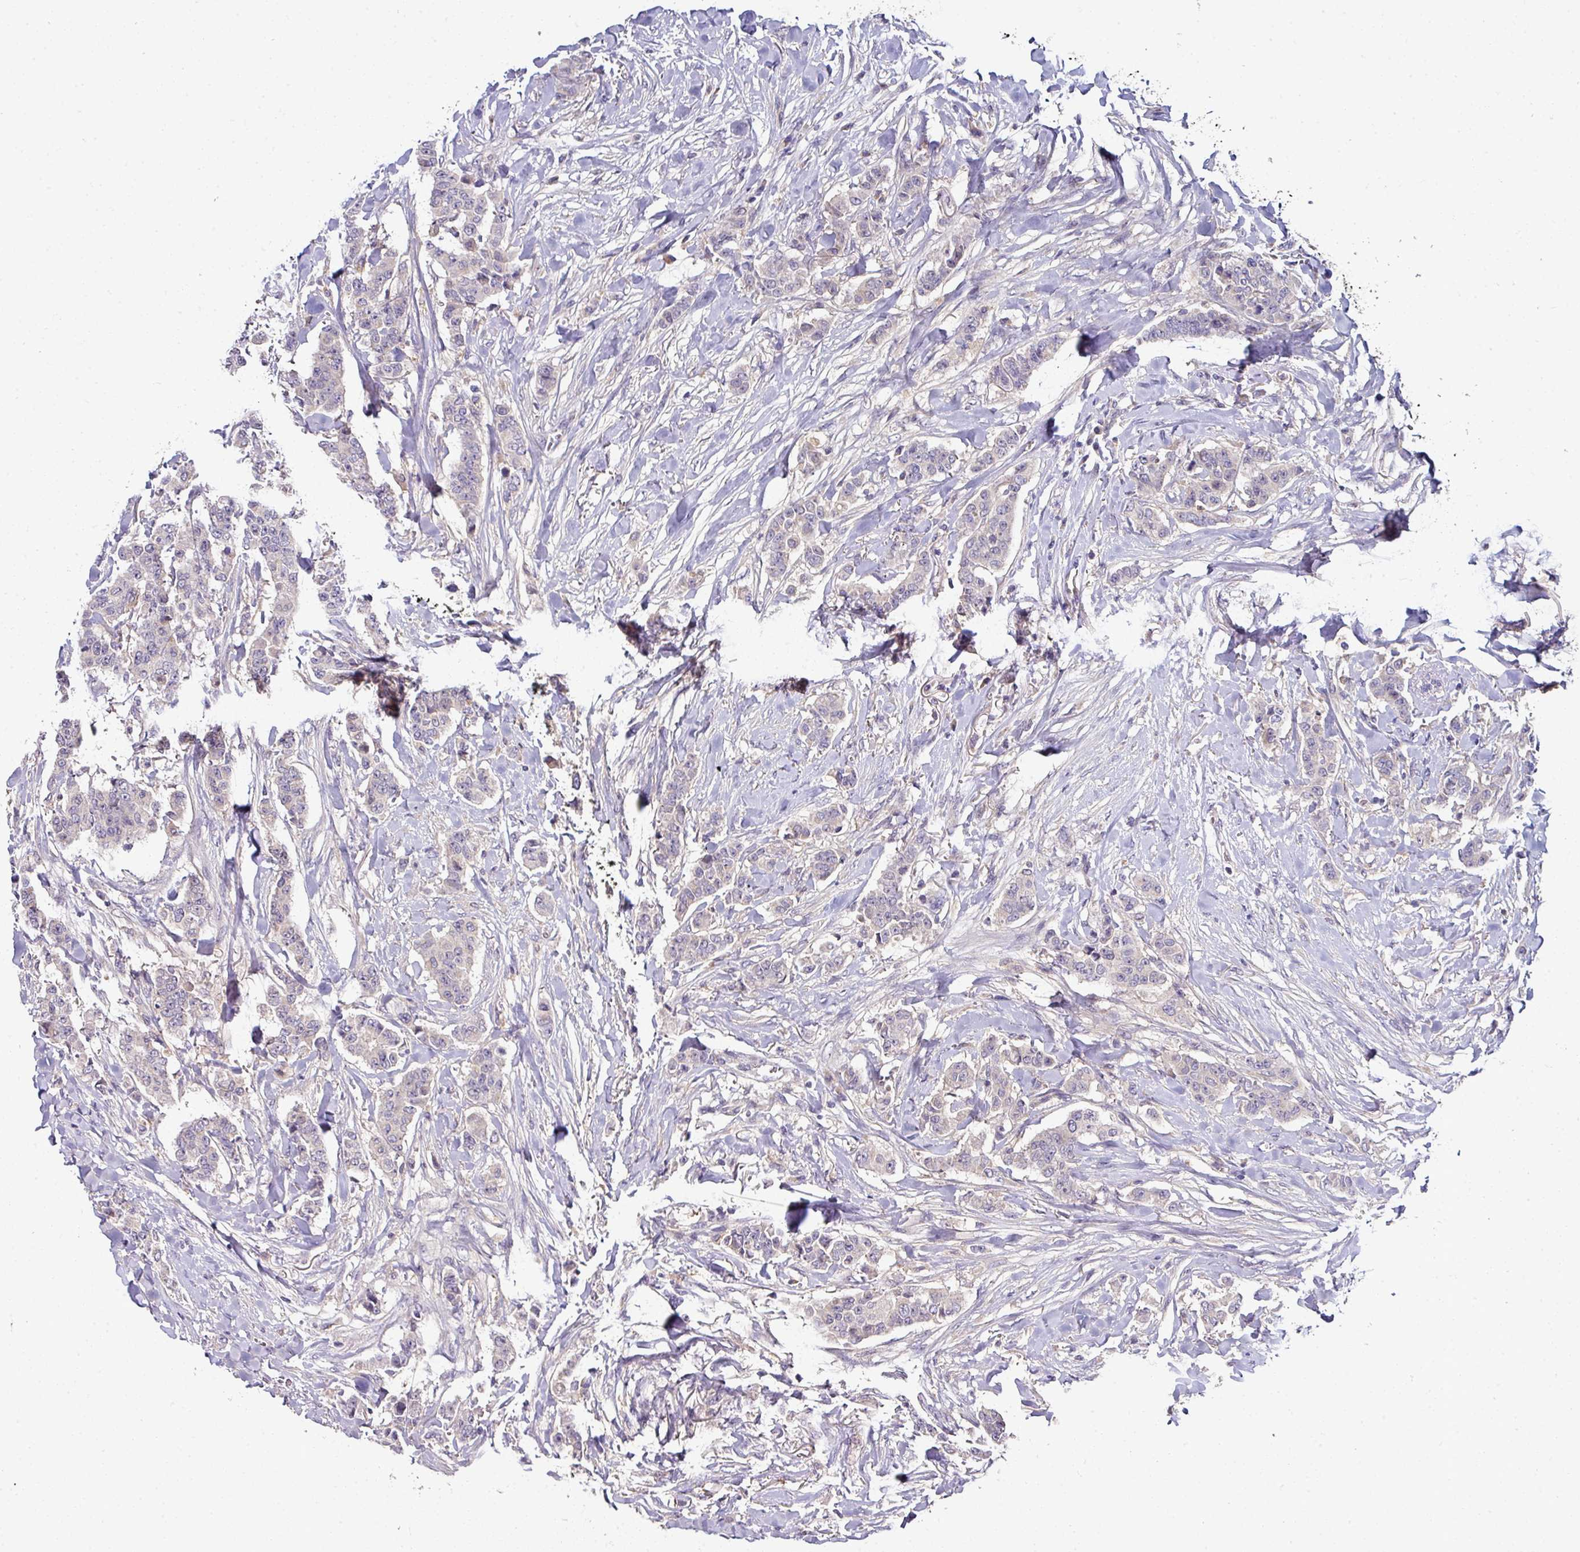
{"staining": {"intensity": "negative", "quantity": "none", "location": "none"}, "tissue": "breast cancer", "cell_type": "Tumor cells", "image_type": "cancer", "snomed": [{"axis": "morphology", "description": "Duct carcinoma"}, {"axis": "topography", "description": "Breast"}], "caption": "Immunohistochemistry of human breast cancer shows no positivity in tumor cells.", "gene": "AEBP2", "patient": {"sex": "female", "age": 40}}